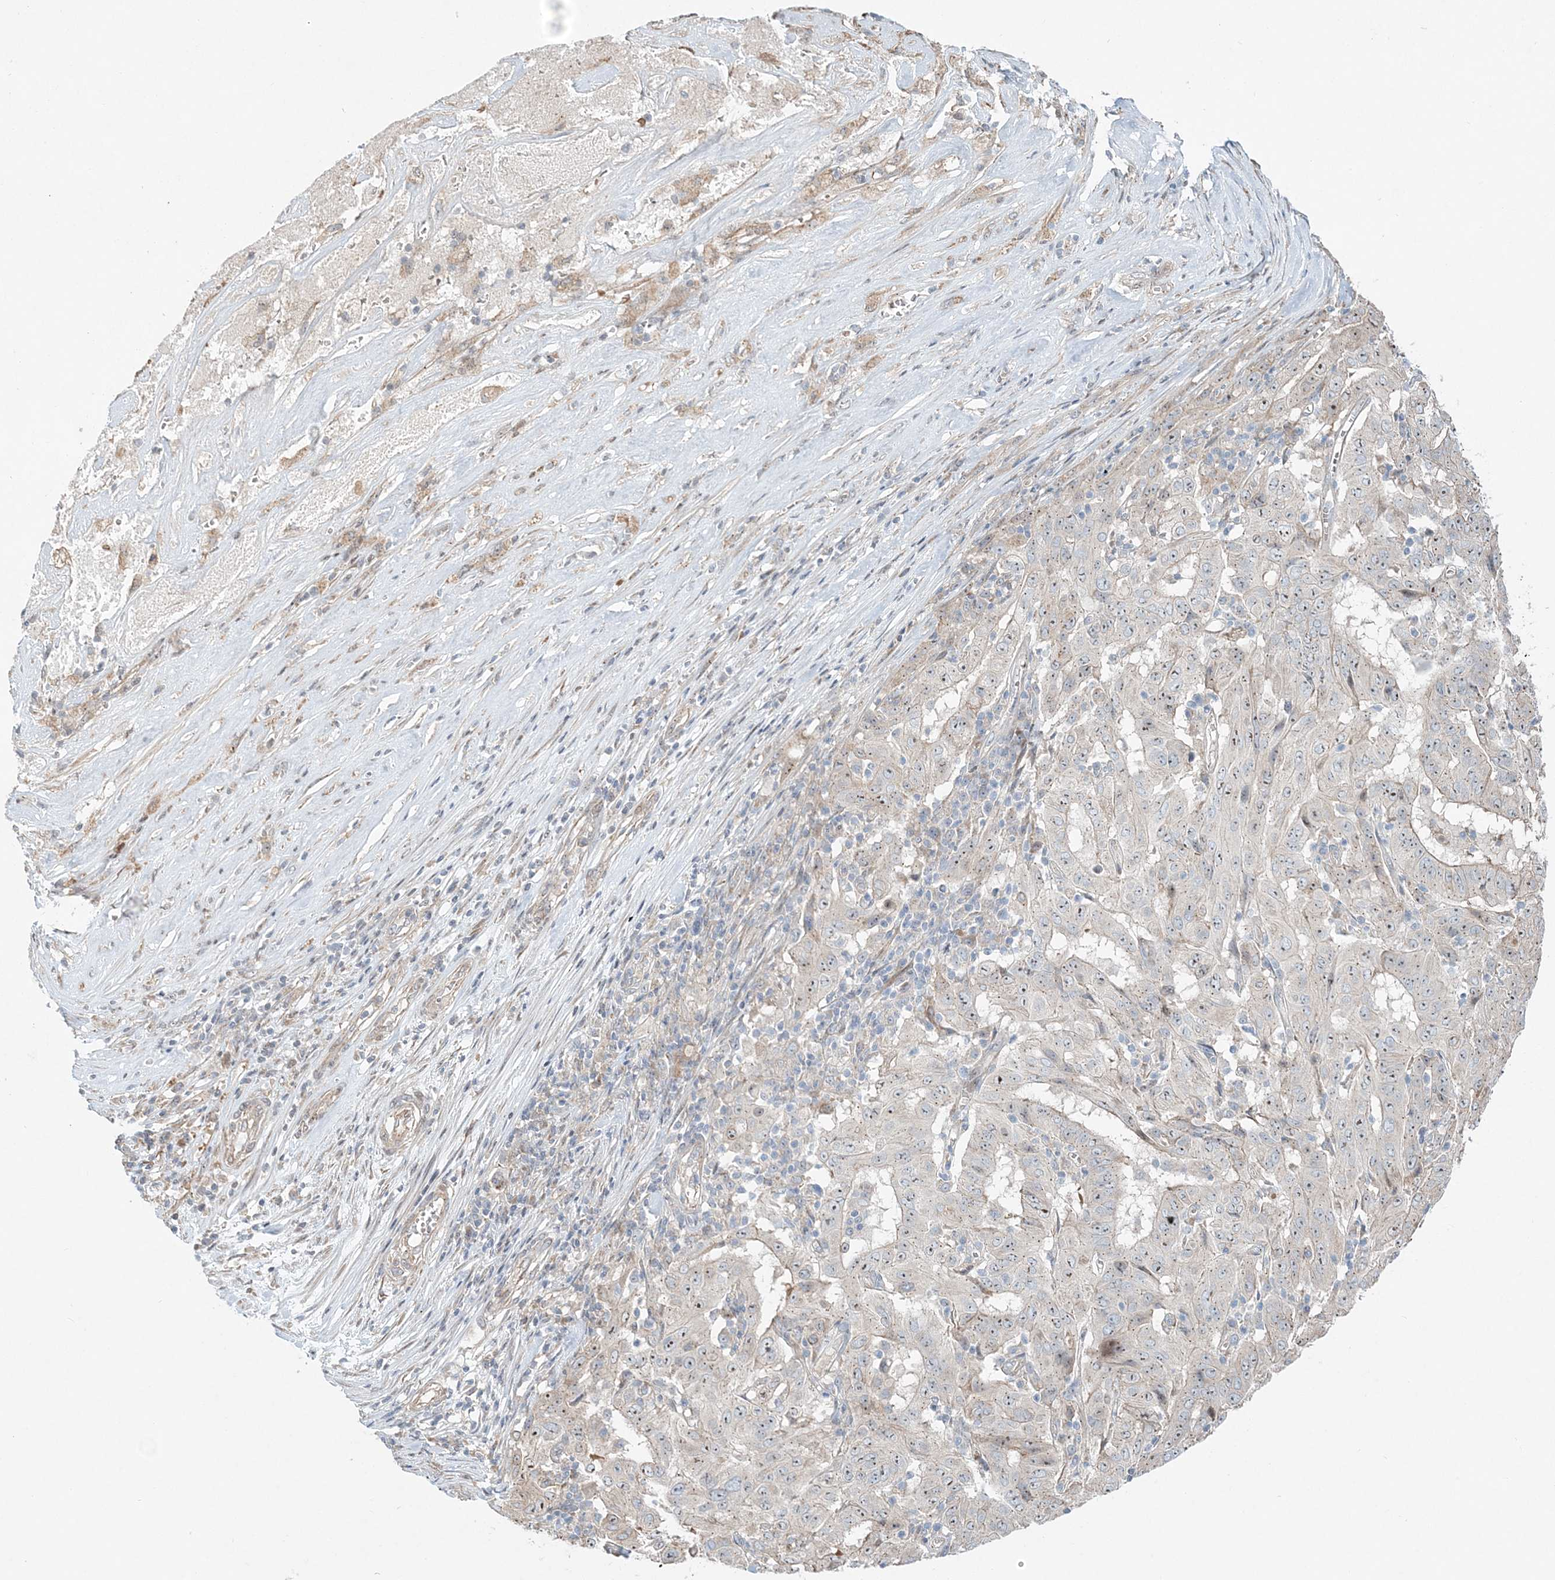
{"staining": {"intensity": "weak", "quantity": "25%-75%", "location": "nuclear"}, "tissue": "pancreatic cancer", "cell_type": "Tumor cells", "image_type": "cancer", "snomed": [{"axis": "morphology", "description": "Adenocarcinoma, NOS"}, {"axis": "topography", "description": "Pancreas"}], "caption": "A histopathology image of human pancreatic cancer (adenocarcinoma) stained for a protein demonstrates weak nuclear brown staining in tumor cells. The protein of interest is shown in brown color, while the nuclei are stained blue.", "gene": "CXXC5", "patient": {"sex": "male", "age": 63}}